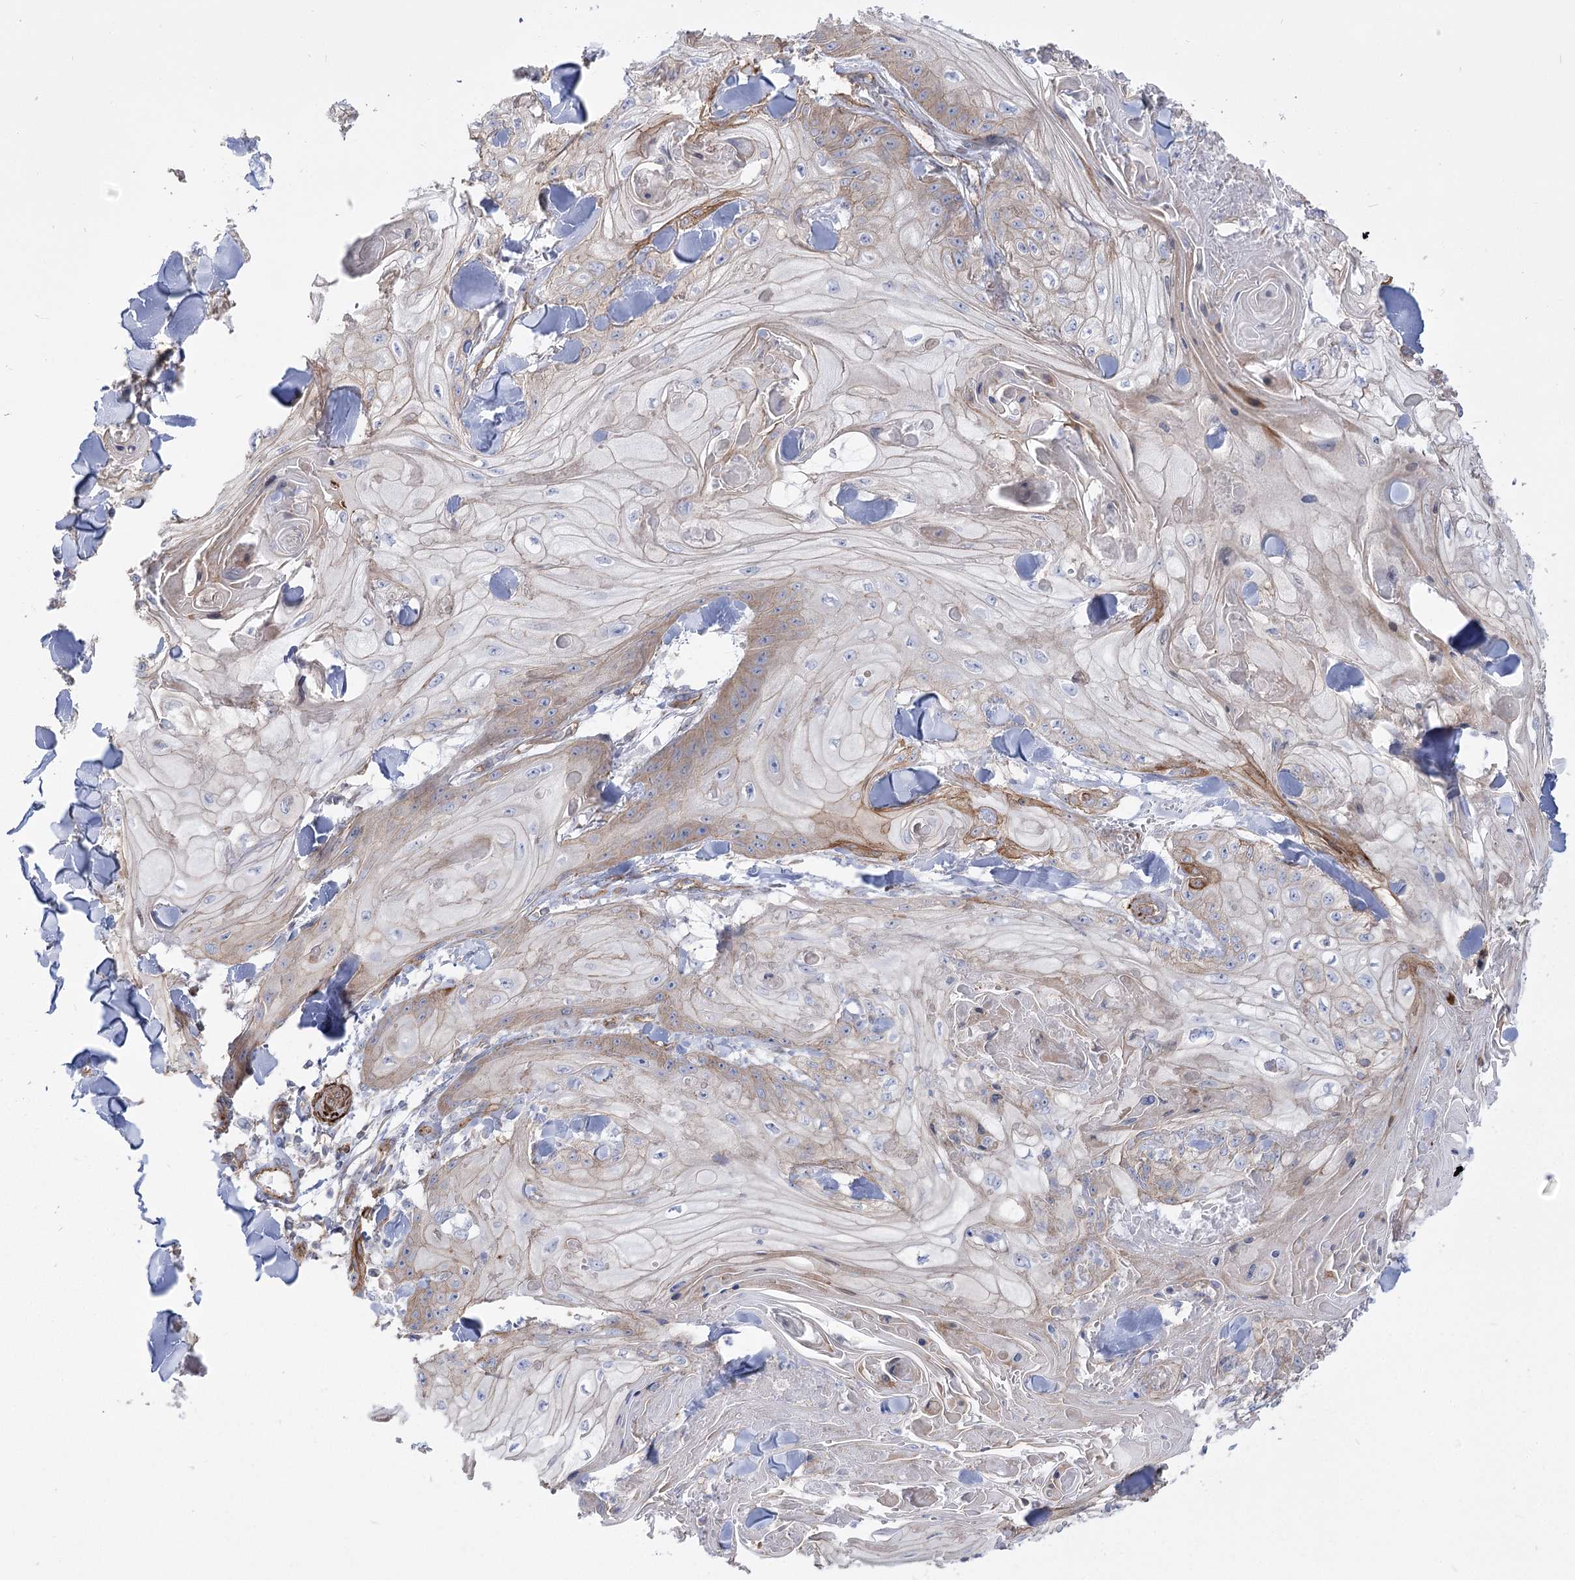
{"staining": {"intensity": "weak", "quantity": "25%-75%", "location": "cytoplasmic/membranous"}, "tissue": "skin cancer", "cell_type": "Tumor cells", "image_type": "cancer", "snomed": [{"axis": "morphology", "description": "Squamous cell carcinoma, NOS"}, {"axis": "topography", "description": "Skin"}], "caption": "Protein expression analysis of human skin squamous cell carcinoma reveals weak cytoplasmic/membranous staining in approximately 25%-75% of tumor cells.", "gene": "PLEKHA5", "patient": {"sex": "male", "age": 74}}